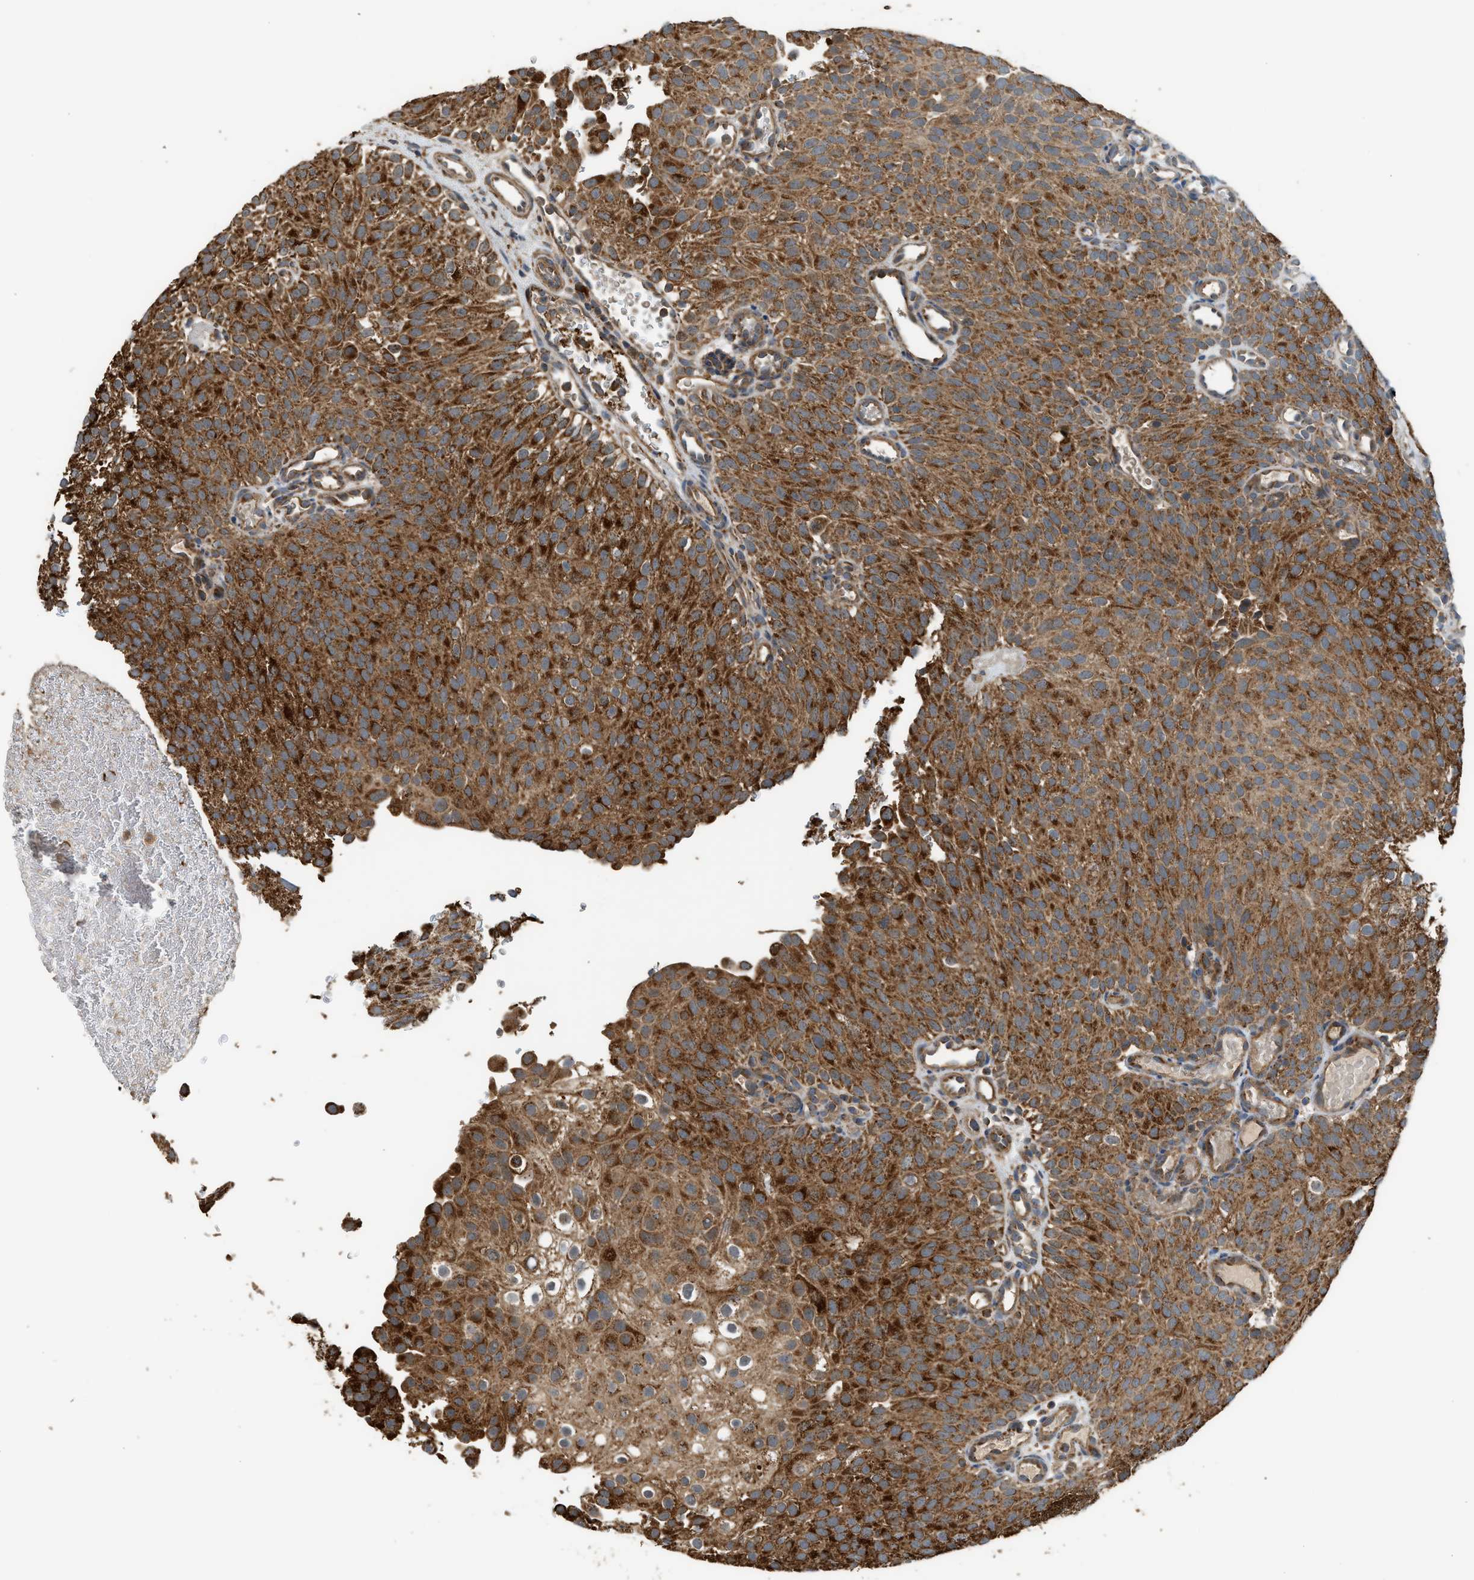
{"staining": {"intensity": "strong", "quantity": ">75%", "location": "cytoplasmic/membranous"}, "tissue": "urothelial cancer", "cell_type": "Tumor cells", "image_type": "cancer", "snomed": [{"axis": "morphology", "description": "Urothelial carcinoma, Low grade"}, {"axis": "topography", "description": "Urinary bladder"}], "caption": "Protein staining of low-grade urothelial carcinoma tissue demonstrates strong cytoplasmic/membranous positivity in about >75% of tumor cells. The staining was performed using DAB (3,3'-diaminobenzidine), with brown indicating positive protein expression. Nuclei are stained blue with hematoxylin.", "gene": "STARD3", "patient": {"sex": "male", "age": 78}}